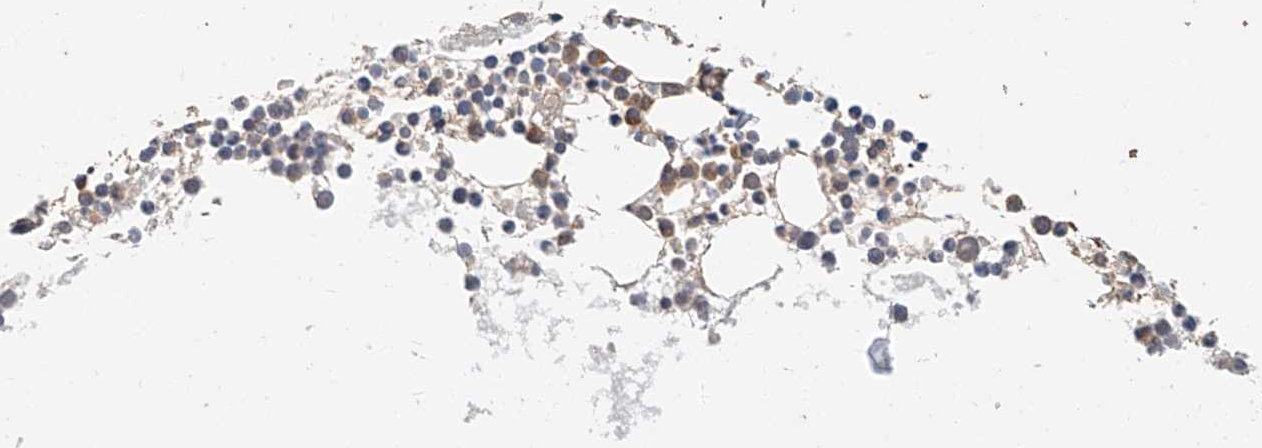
{"staining": {"intensity": "moderate", "quantity": "<25%", "location": "cytoplasmic/membranous"}, "tissue": "bone marrow", "cell_type": "Hematopoietic cells", "image_type": "normal", "snomed": [{"axis": "morphology", "description": "Normal tissue, NOS"}, {"axis": "topography", "description": "Bone marrow"}], "caption": "Immunohistochemical staining of benign bone marrow displays low levels of moderate cytoplasmic/membranous positivity in approximately <25% of hematopoietic cells. The protein is shown in brown color, while the nuclei are stained blue.", "gene": "CERS4", "patient": {"sex": "female", "age": 78}}